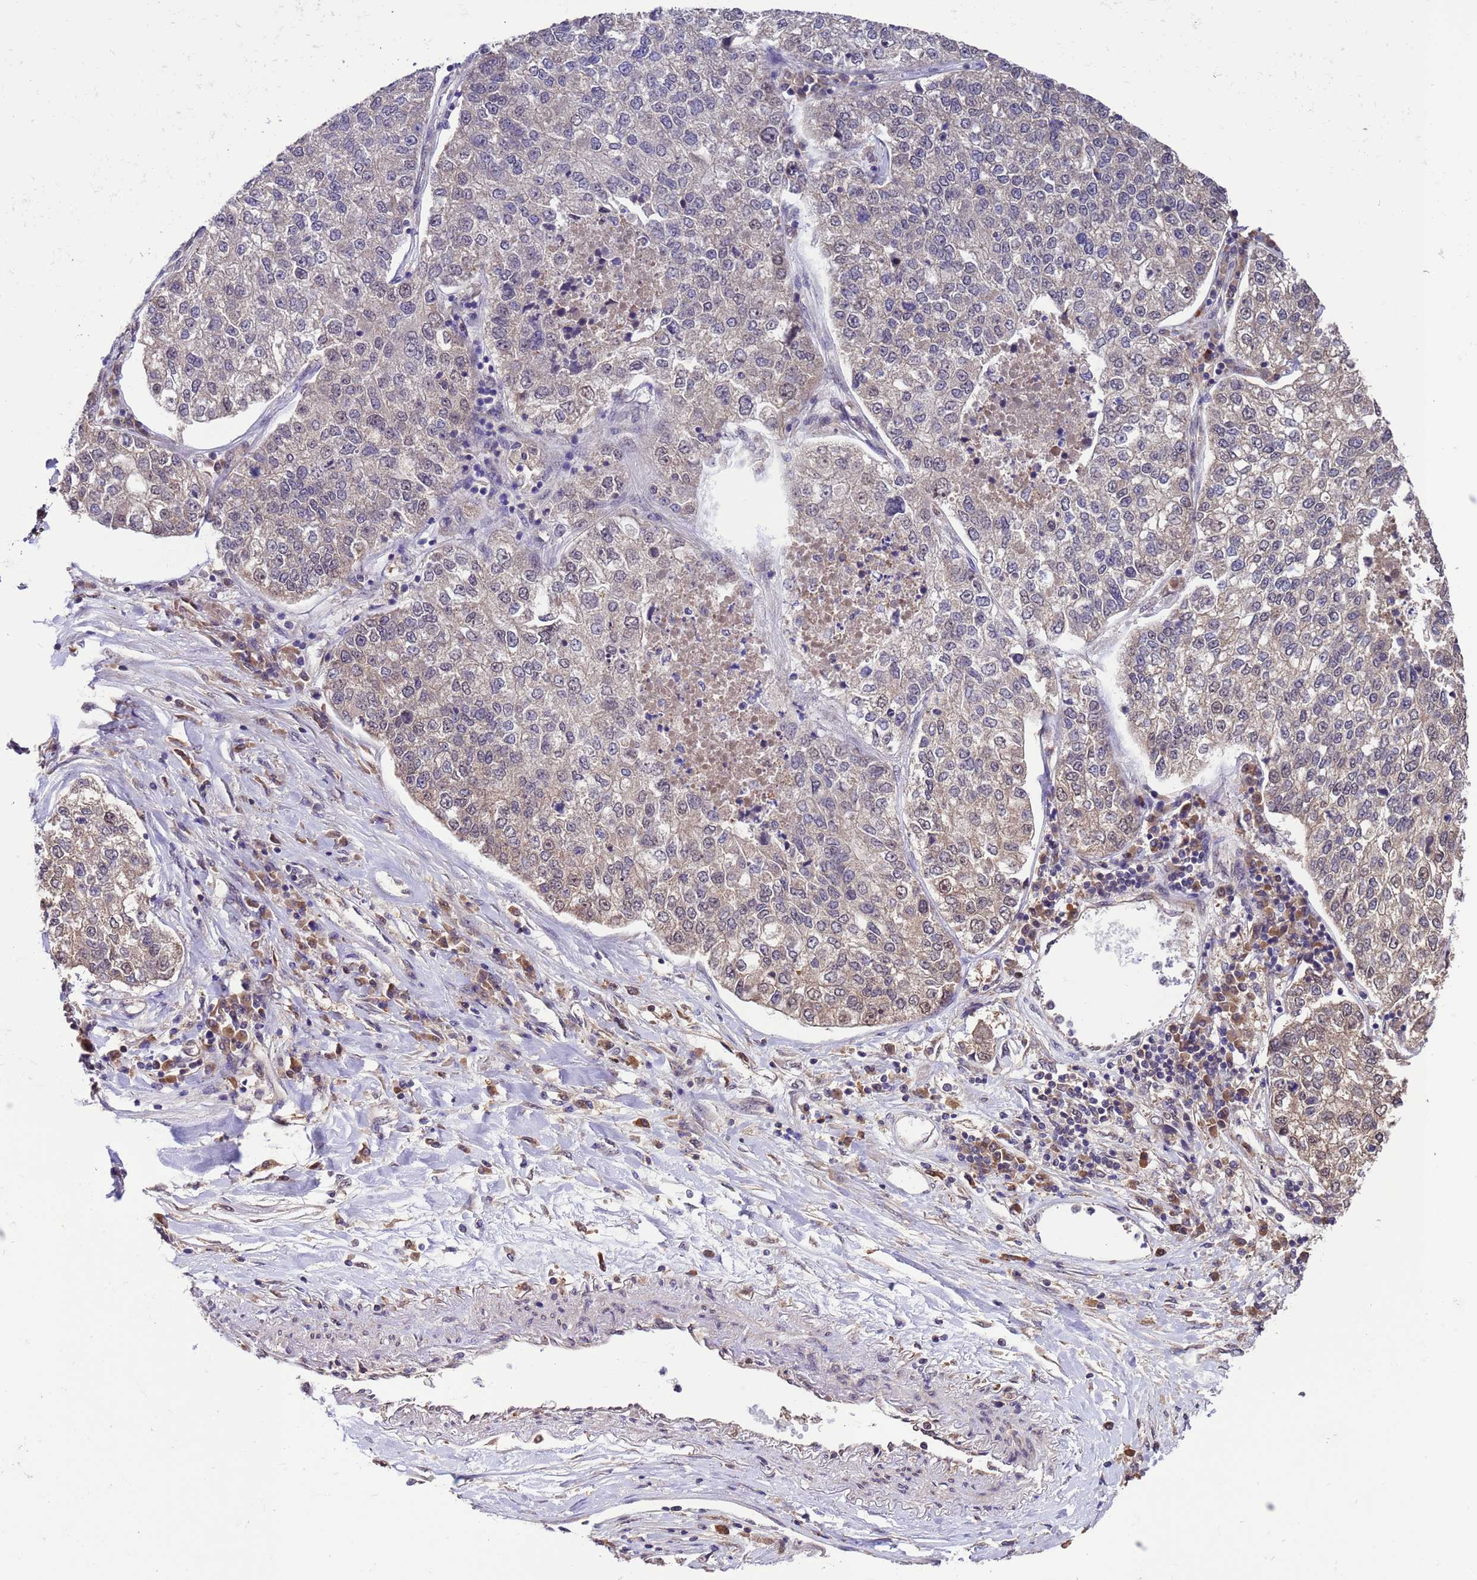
{"staining": {"intensity": "weak", "quantity": "<25%", "location": "cytoplasmic/membranous,nuclear"}, "tissue": "lung cancer", "cell_type": "Tumor cells", "image_type": "cancer", "snomed": [{"axis": "morphology", "description": "Adenocarcinoma, NOS"}, {"axis": "topography", "description": "Lung"}], "caption": "A micrograph of human lung cancer (adenocarcinoma) is negative for staining in tumor cells.", "gene": "ZFP69B", "patient": {"sex": "male", "age": 49}}